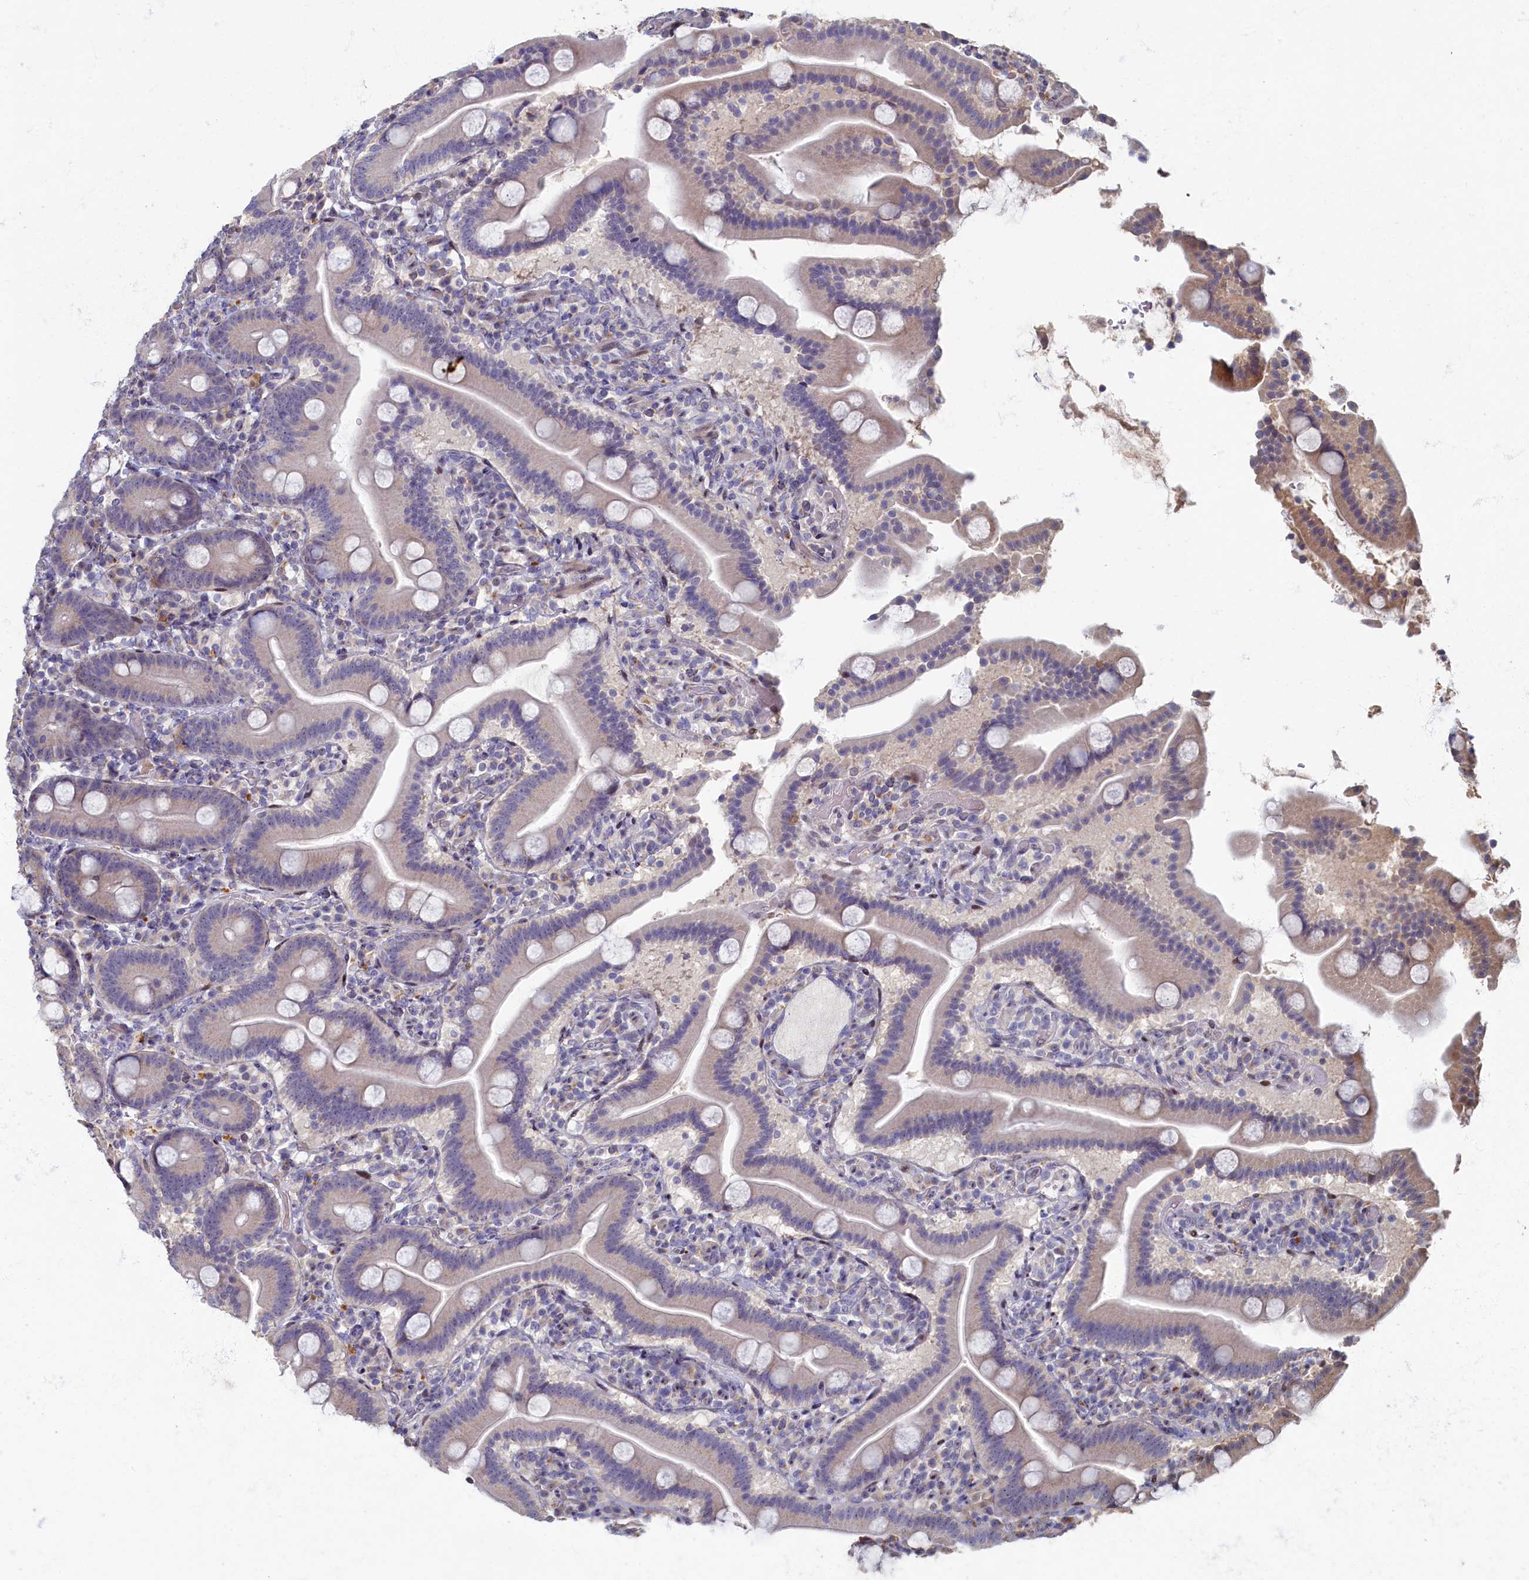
{"staining": {"intensity": "moderate", "quantity": "<25%", "location": "cytoplasmic/membranous"}, "tissue": "duodenum", "cell_type": "Glandular cells", "image_type": "normal", "snomed": [{"axis": "morphology", "description": "Normal tissue, NOS"}, {"axis": "topography", "description": "Duodenum"}], "caption": "Duodenum stained for a protein exhibits moderate cytoplasmic/membranous positivity in glandular cells.", "gene": "HUNK", "patient": {"sex": "male", "age": 55}}